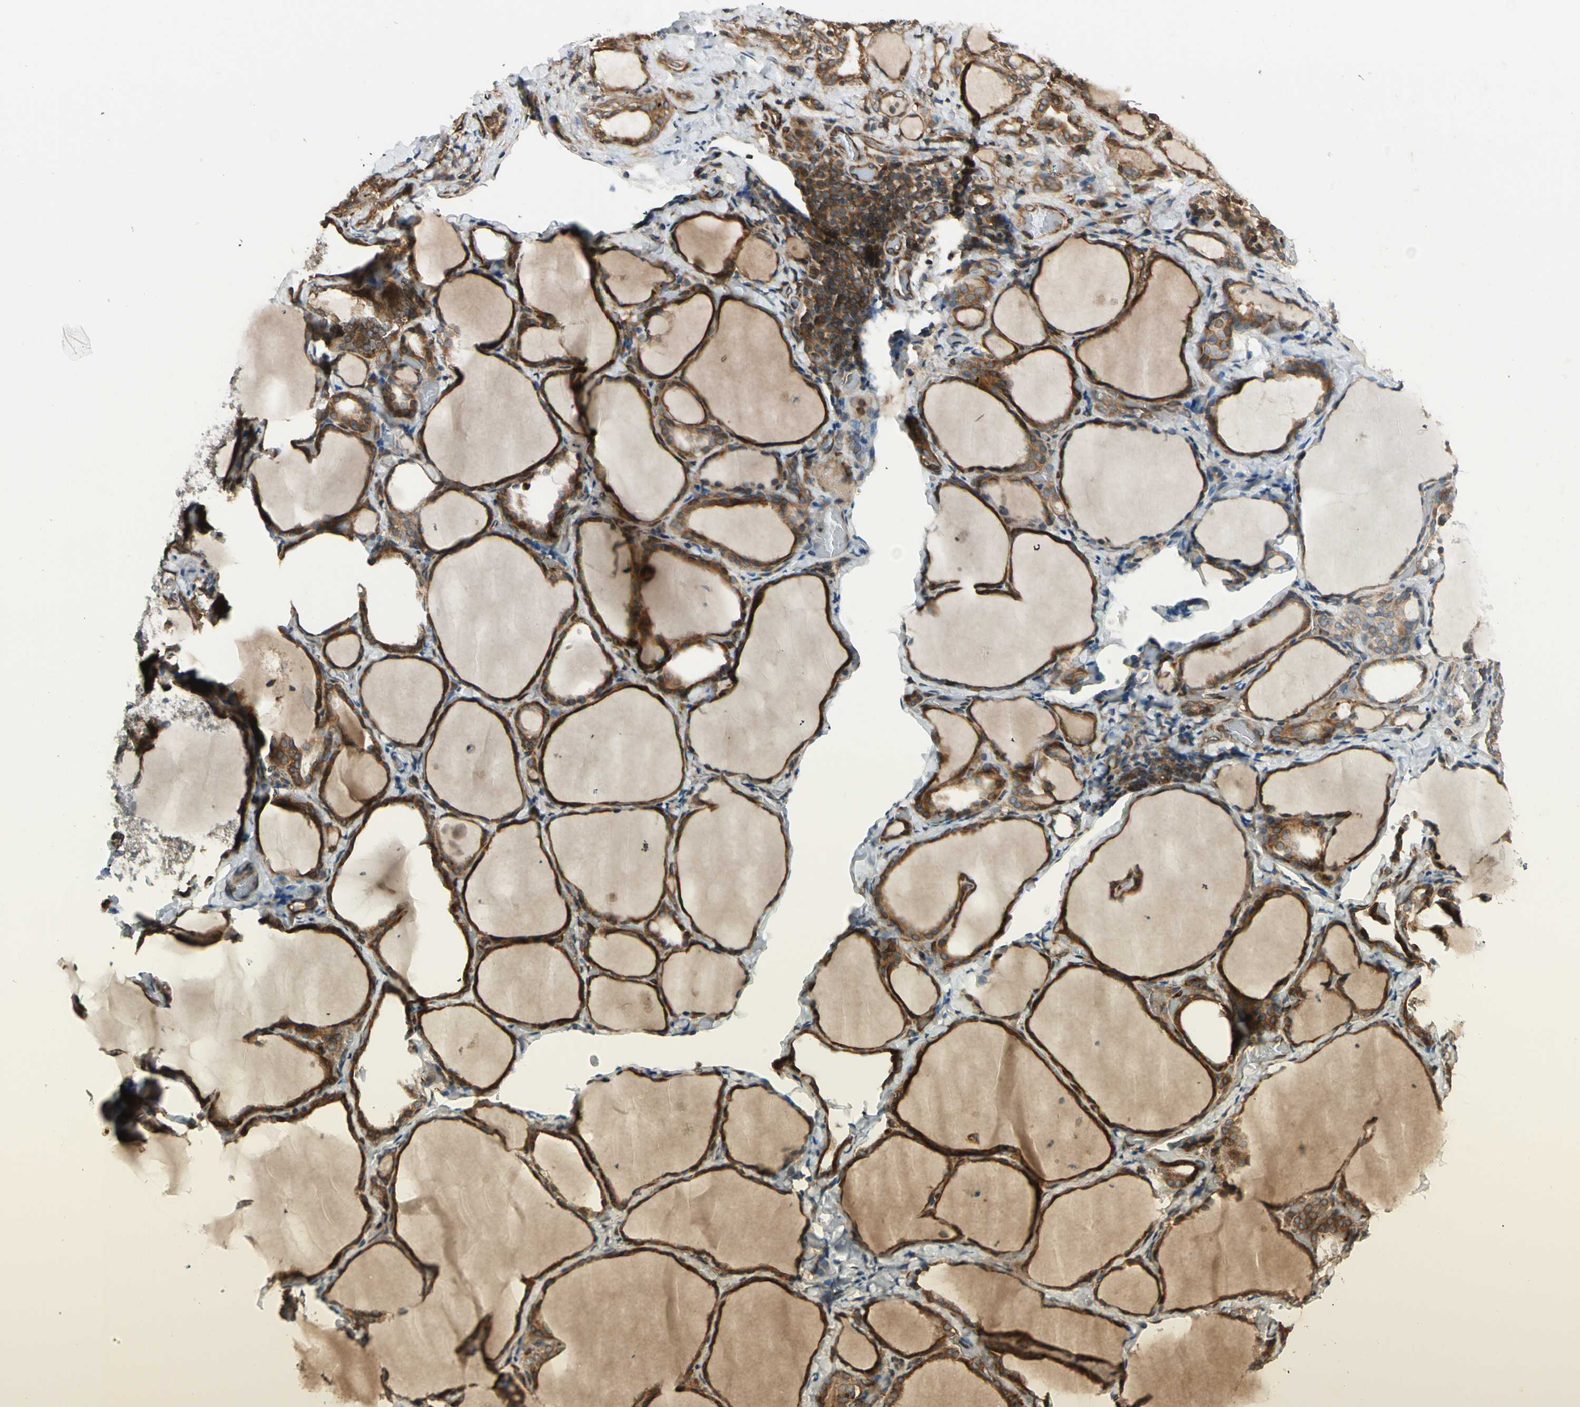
{"staining": {"intensity": "strong", "quantity": ">75%", "location": "cytoplasmic/membranous"}, "tissue": "thyroid gland", "cell_type": "Glandular cells", "image_type": "normal", "snomed": [{"axis": "morphology", "description": "Normal tissue, NOS"}, {"axis": "morphology", "description": "Papillary adenocarcinoma, NOS"}, {"axis": "topography", "description": "Thyroid gland"}], "caption": "Normal thyroid gland shows strong cytoplasmic/membranous expression in about >75% of glandular cells, visualized by immunohistochemistry.", "gene": "TRIO", "patient": {"sex": "female", "age": 30}}